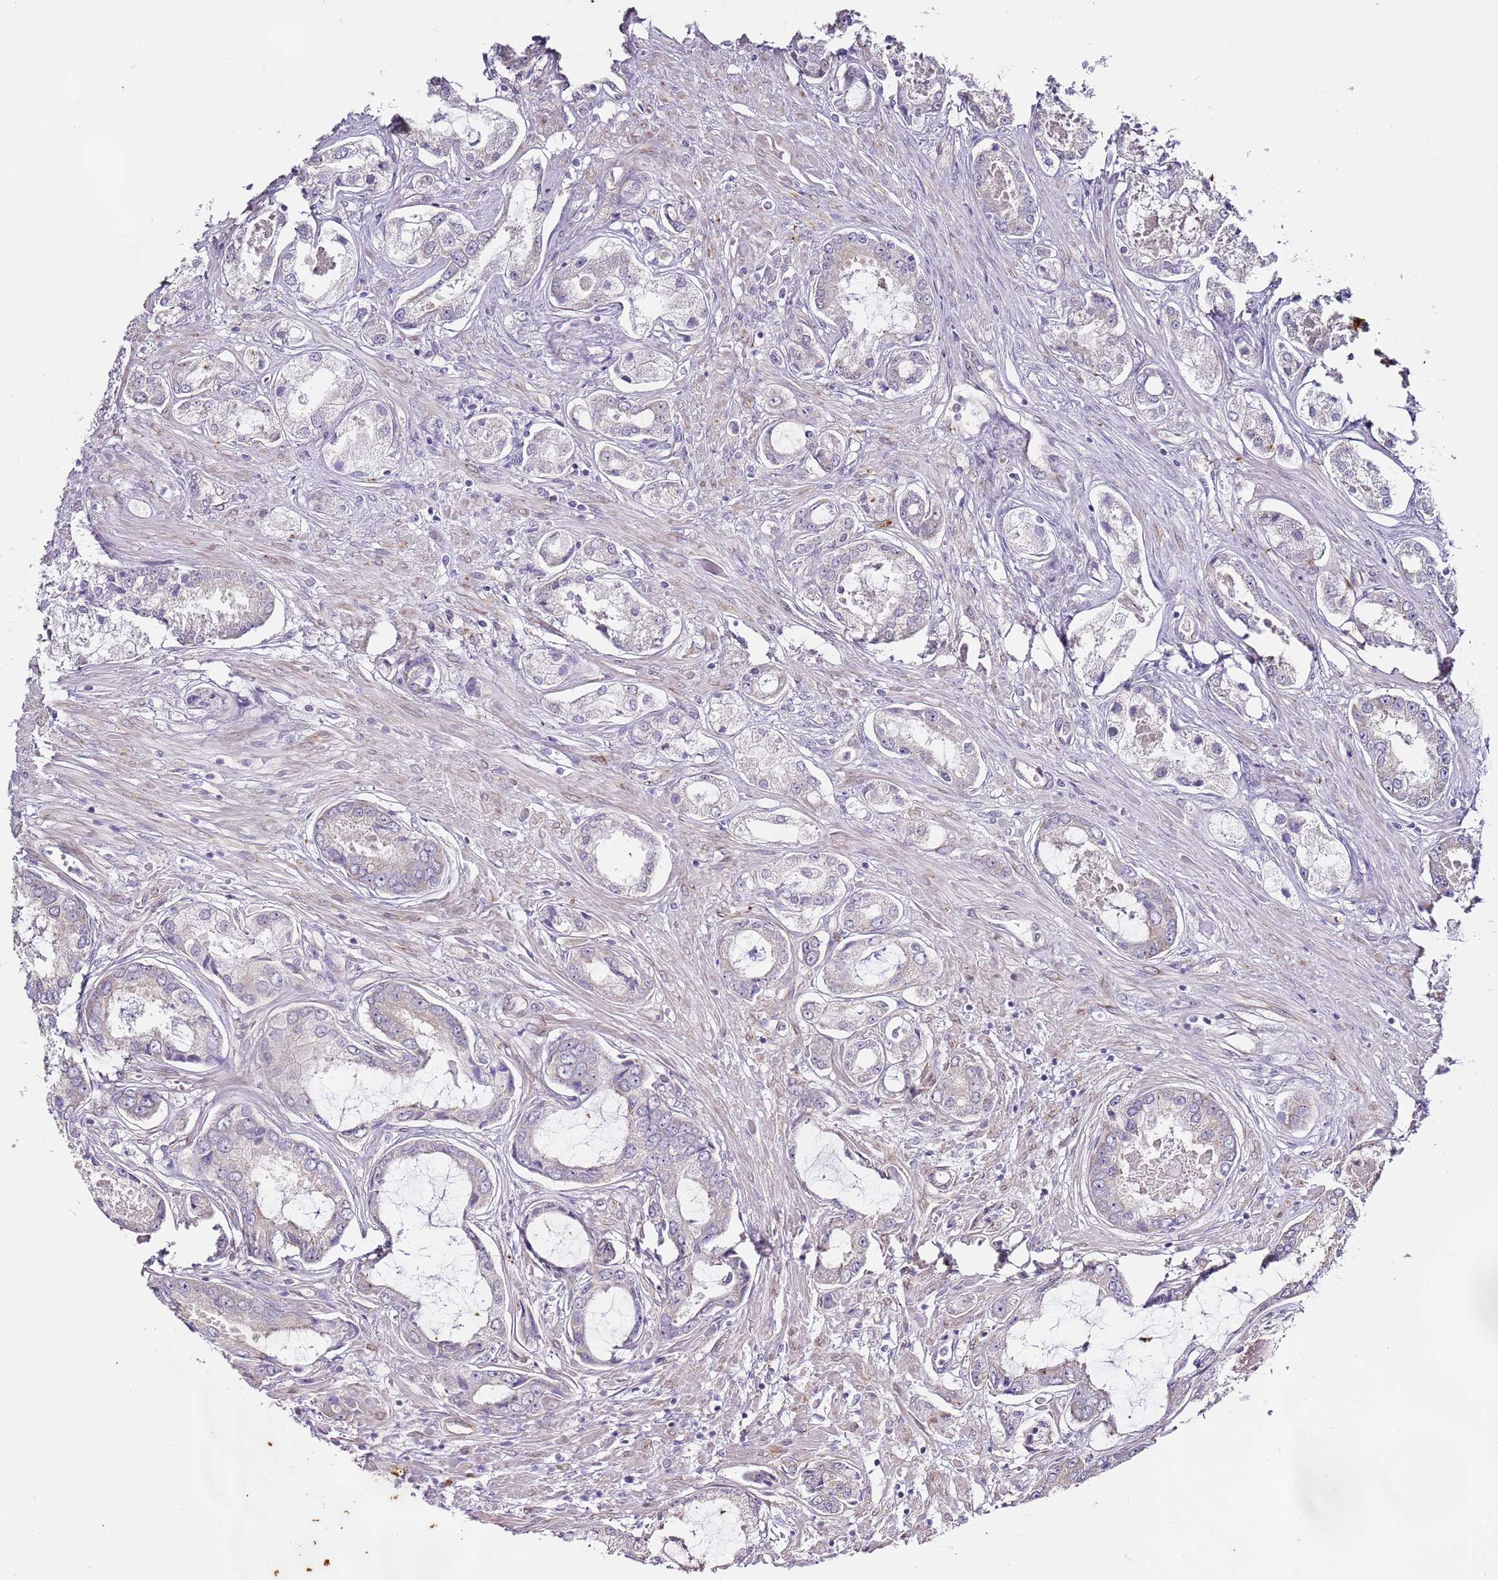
{"staining": {"intensity": "negative", "quantity": "none", "location": "none"}, "tissue": "prostate cancer", "cell_type": "Tumor cells", "image_type": "cancer", "snomed": [{"axis": "morphology", "description": "Adenocarcinoma, Low grade"}, {"axis": "topography", "description": "Prostate"}], "caption": "Tumor cells are negative for protein expression in human prostate low-grade adenocarcinoma. (Stains: DAB (3,3'-diaminobenzidine) immunohistochemistry with hematoxylin counter stain, Microscopy: brightfield microscopy at high magnification).", "gene": "TBC1D9", "patient": {"sex": "male", "age": 68}}